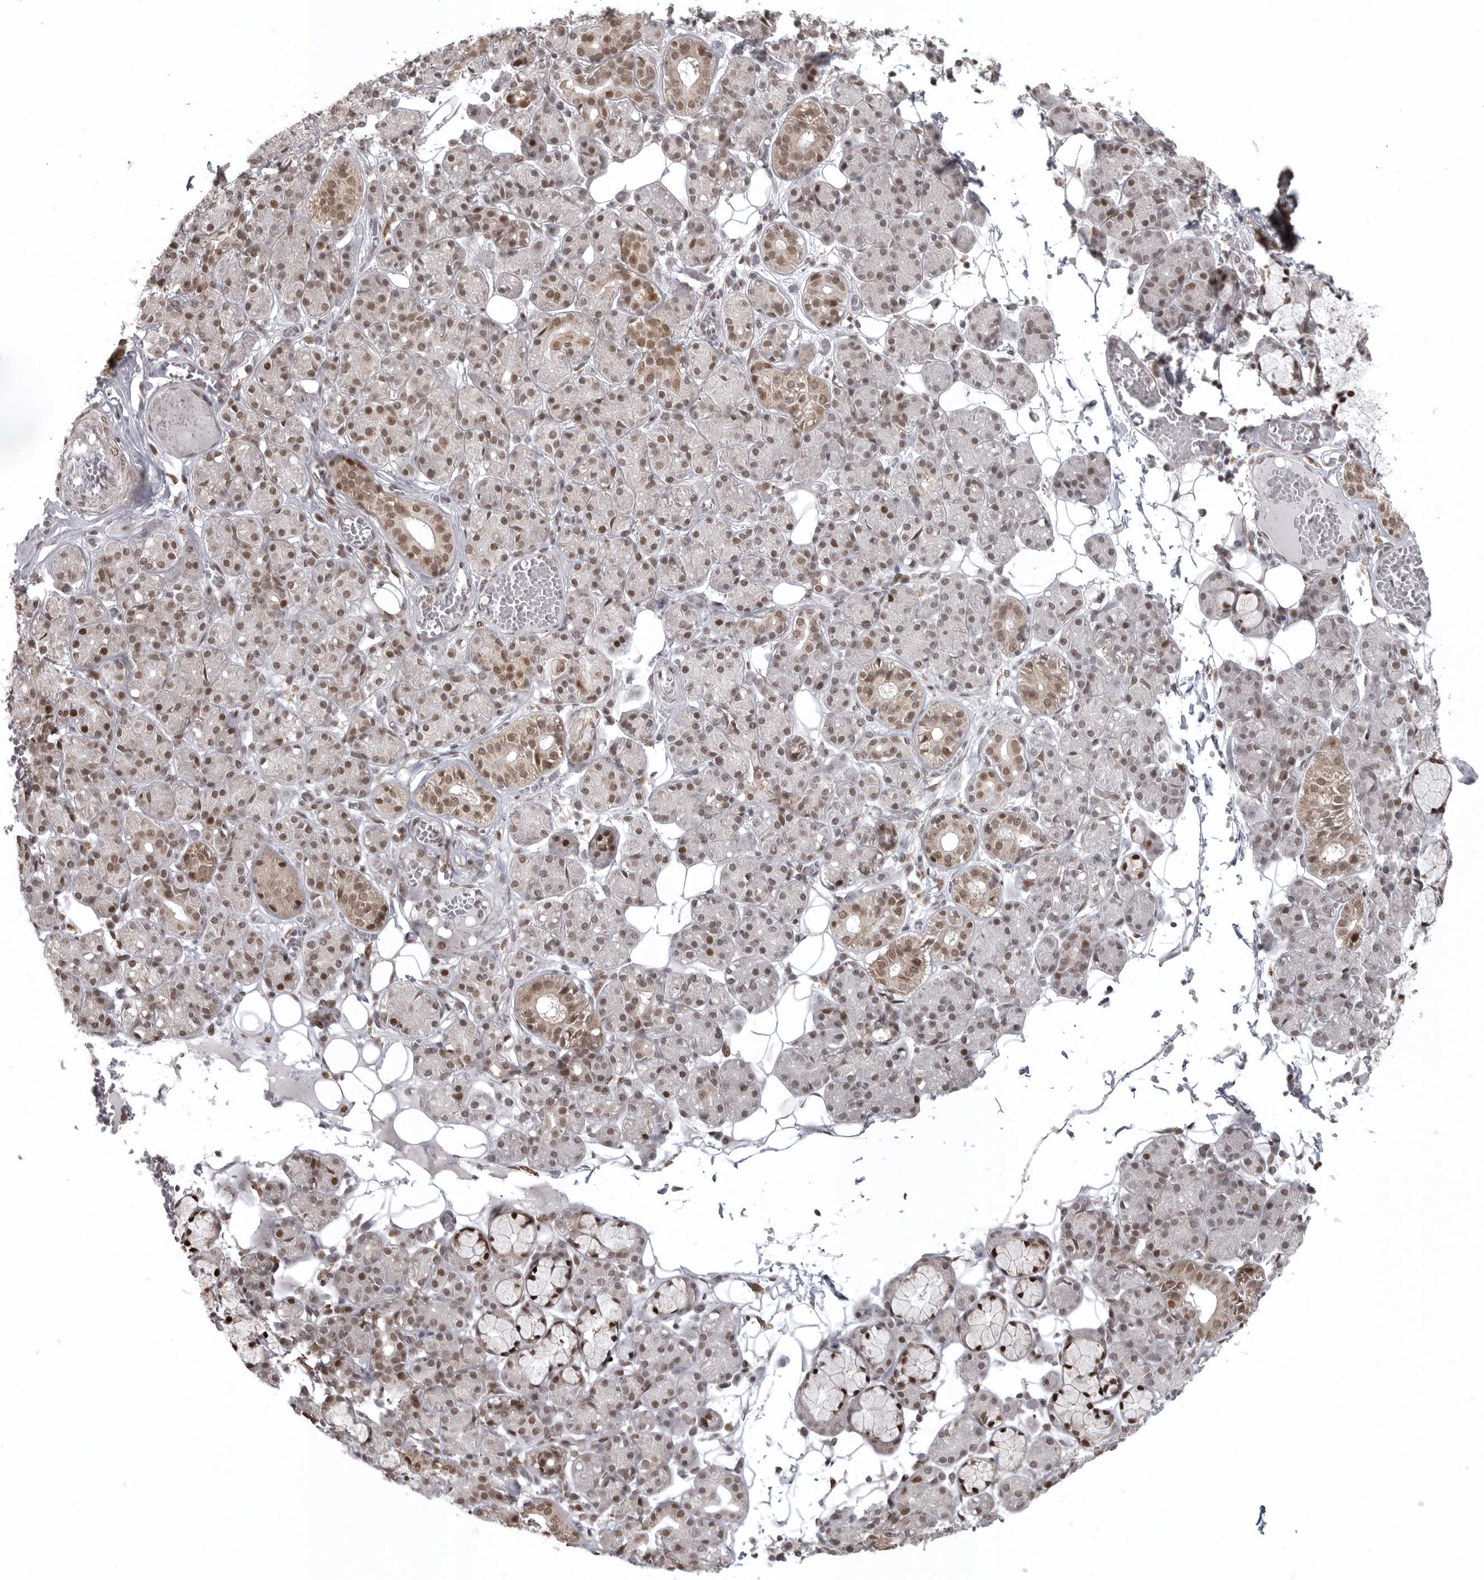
{"staining": {"intensity": "moderate", "quantity": ">75%", "location": "cytoplasmic/membranous,nuclear"}, "tissue": "salivary gland", "cell_type": "Glandular cells", "image_type": "normal", "snomed": [{"axis": "morphology", "description": "Normal tissue, NOS"}, {"axis": "topography", "description": "Salivary gland"}], "caption": "Human salivary gland stained for a protein (brown) displays moderate cytoplasmic/membranous,nuclear positive staining in about >75% of glandular cells.", "gene": "ISG20L2", "patient": {"sex": "male", "age": 63}}